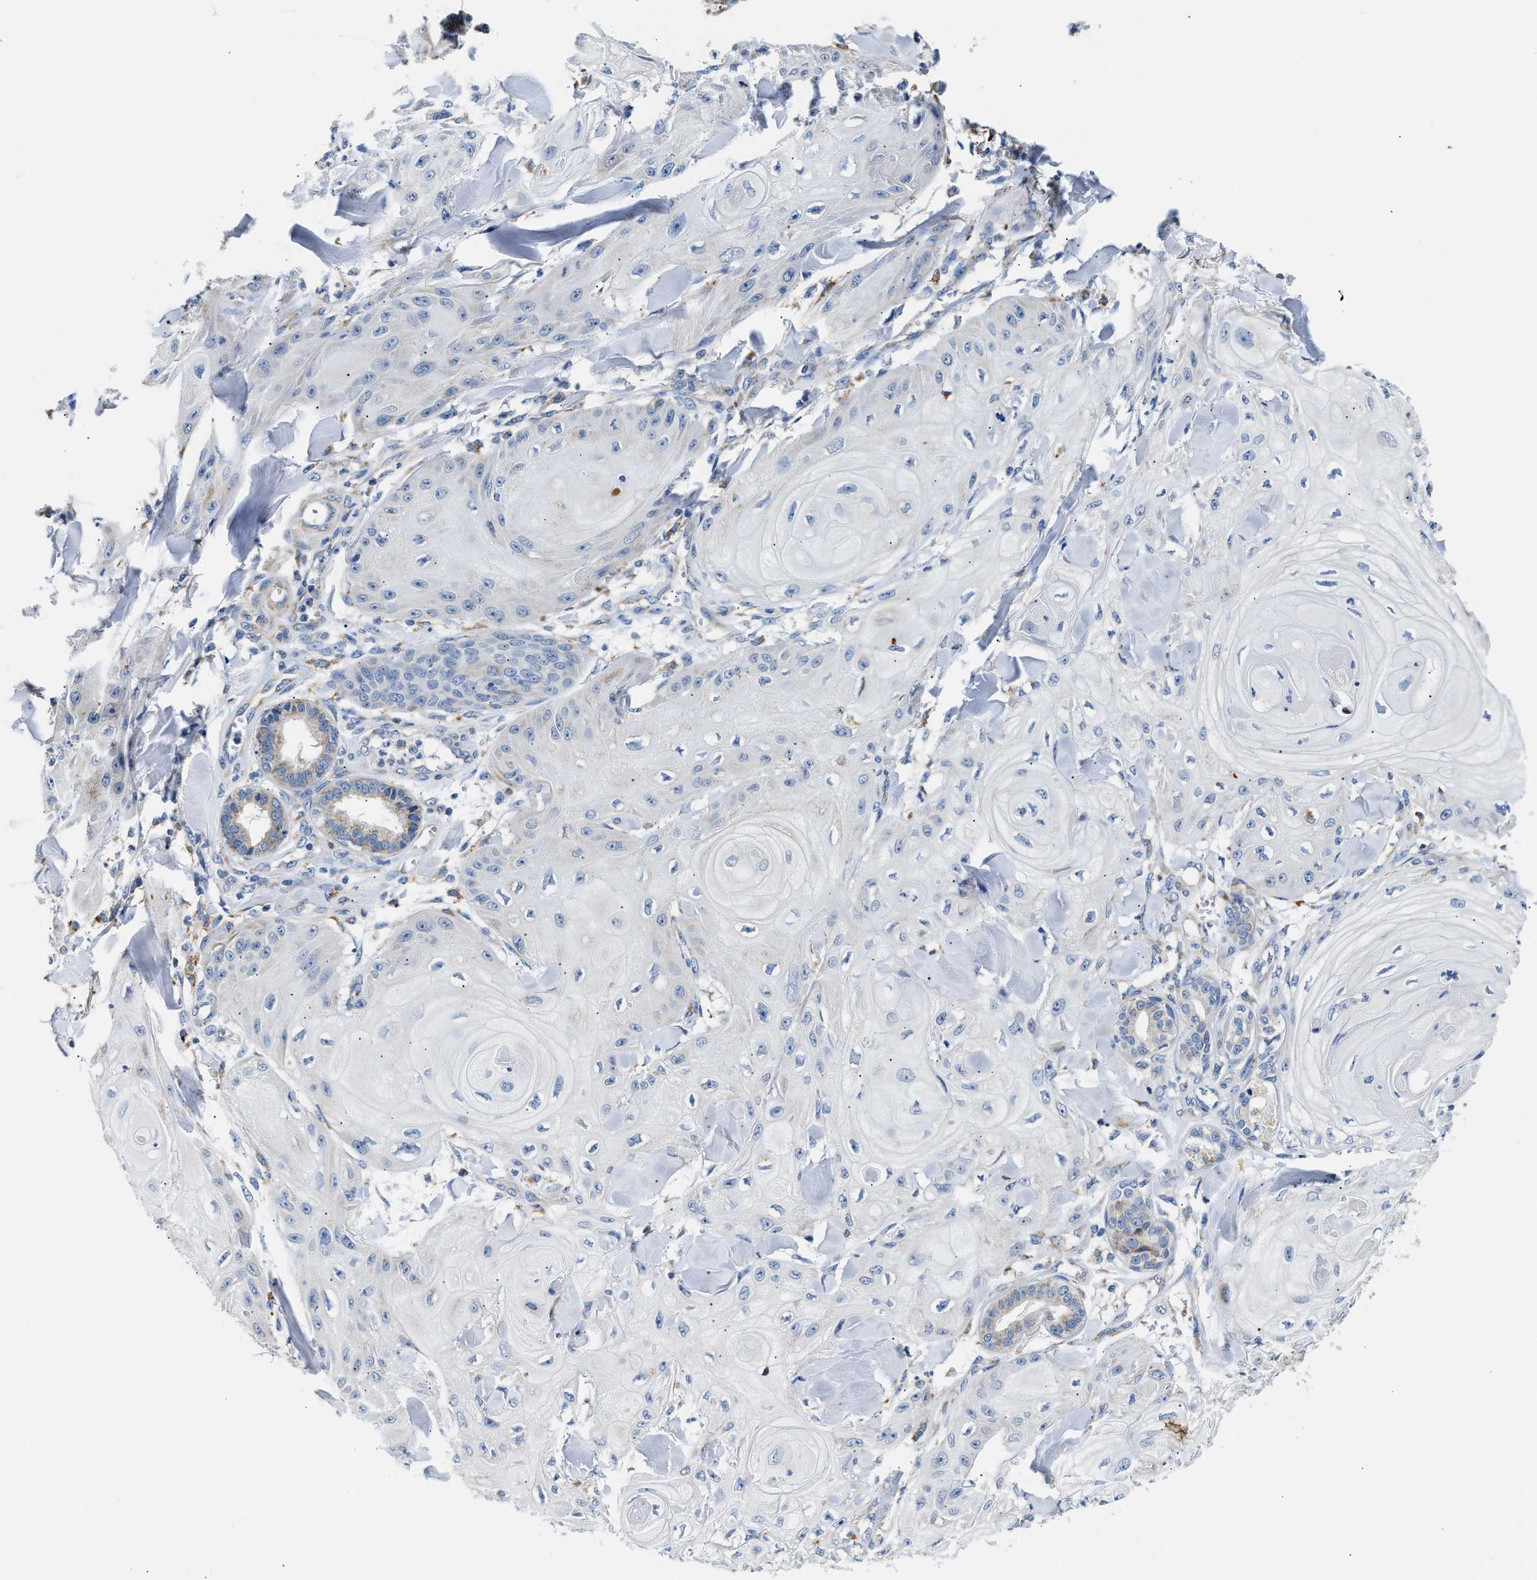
{"staining": {"intensity": "negative", "quantity": "none", "location": "none"}, "tissue": "skin cancer", "cell_type": "Tumor cells", "image_type": "cancer", "snomed": [{"axis": "morphology", "description": "Squamous cell carcinoma, NOS"}, {"axis": "topography", "description": "Skin"}], "caption": "This is an IHC photomicrograph of squamous cell carcinoma (skin). There is no staining in tumor cells.", "gene": "ACADVL", "patient": {"sex": "male", "age": 74}}